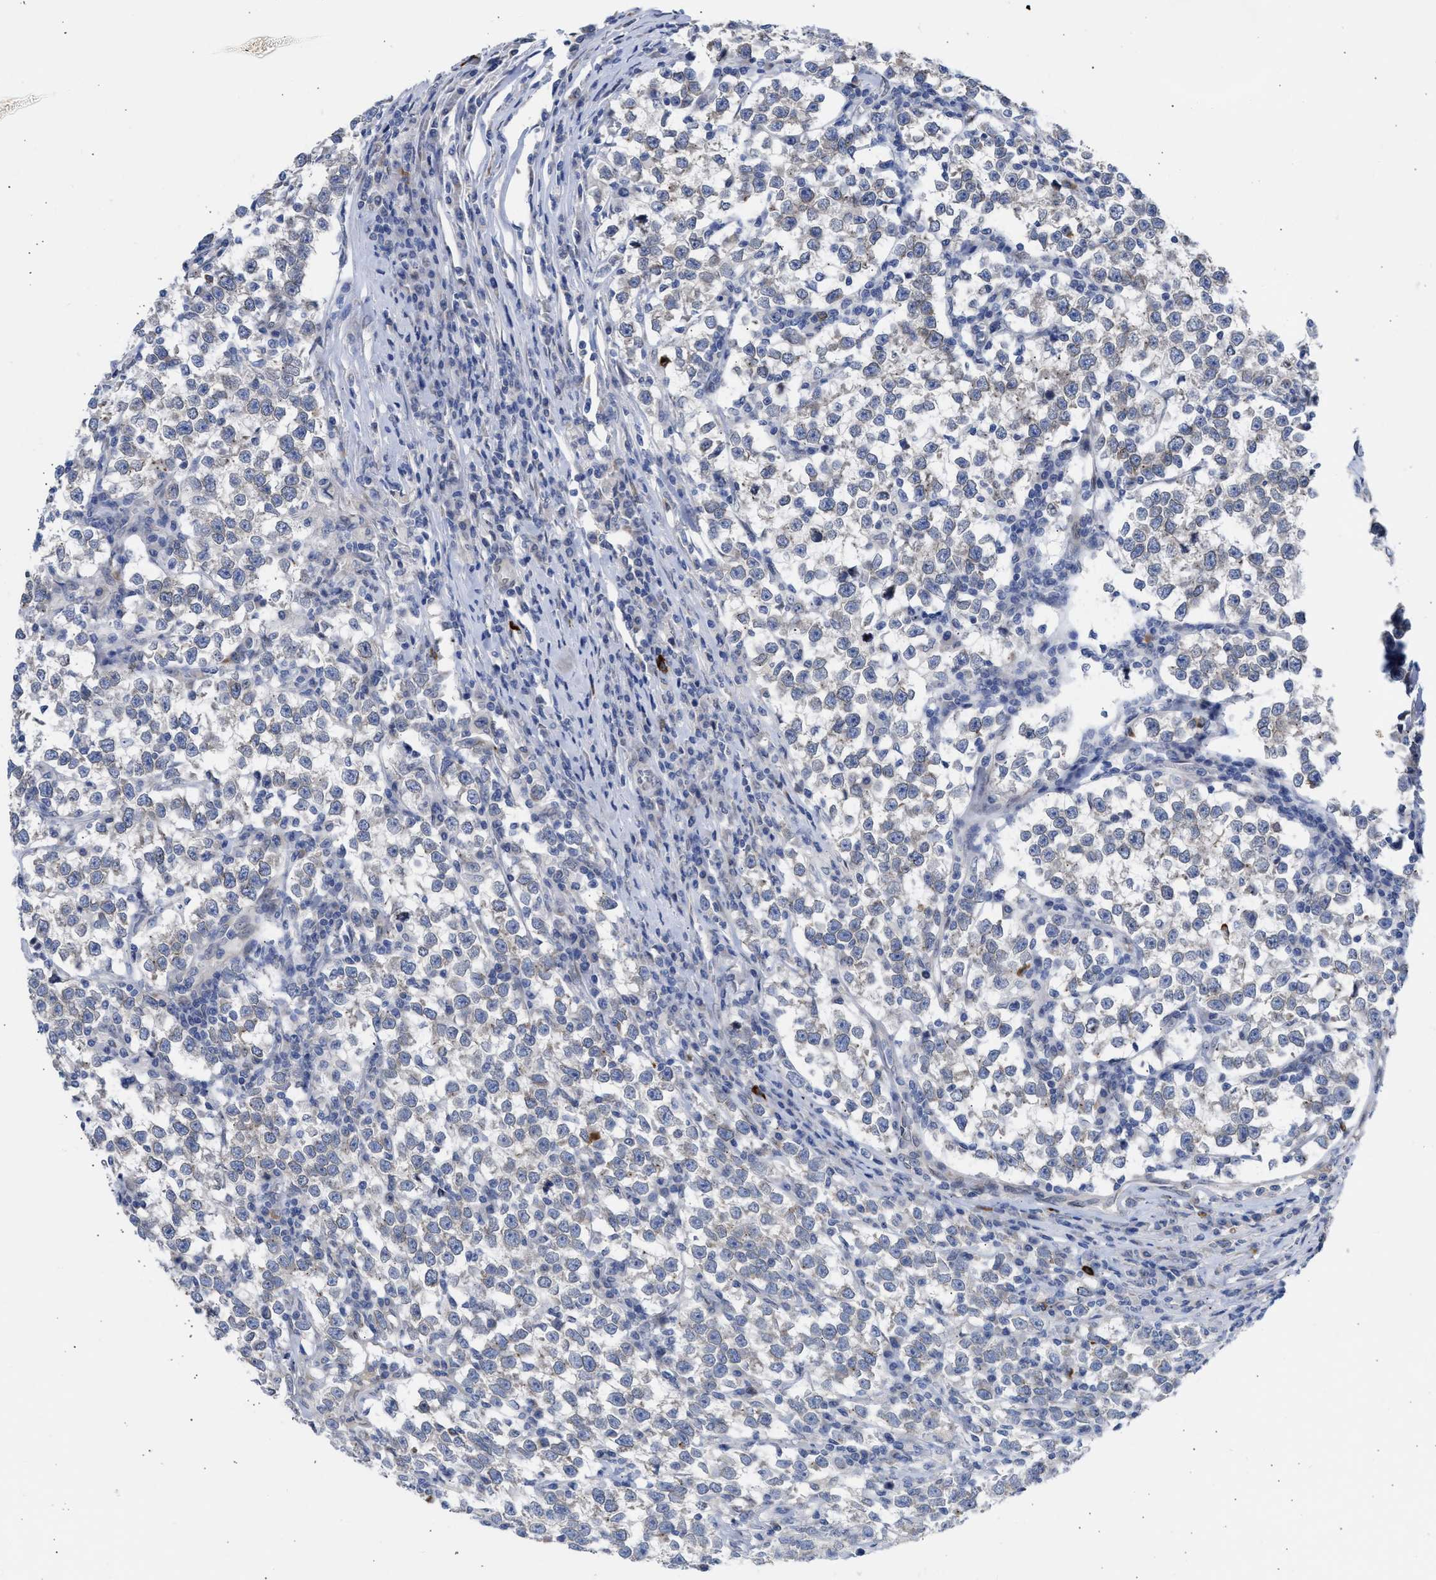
{"staining": {"intensity": "weak", "quantity": "<25%", "location": "cytoplasmic/membranous"}, "tissue": "testis cancer", "cell_type": "Tumor cells", "image_type": "cancer", "snomed": [{"axis": "morphology", "description": "Normal tissue, NOS"}, {"axis": "morphology", "description": "Seminoma, NOS"}, {"axis": "topography", "description": "Testis"}], "caption": "This is an immunohistochemistry (IHC) micrograph of human testis seminoma. There is no positivity in tumor cells.", "gene": "NUP35", "patient": {"sex": "male", "age": 43}}